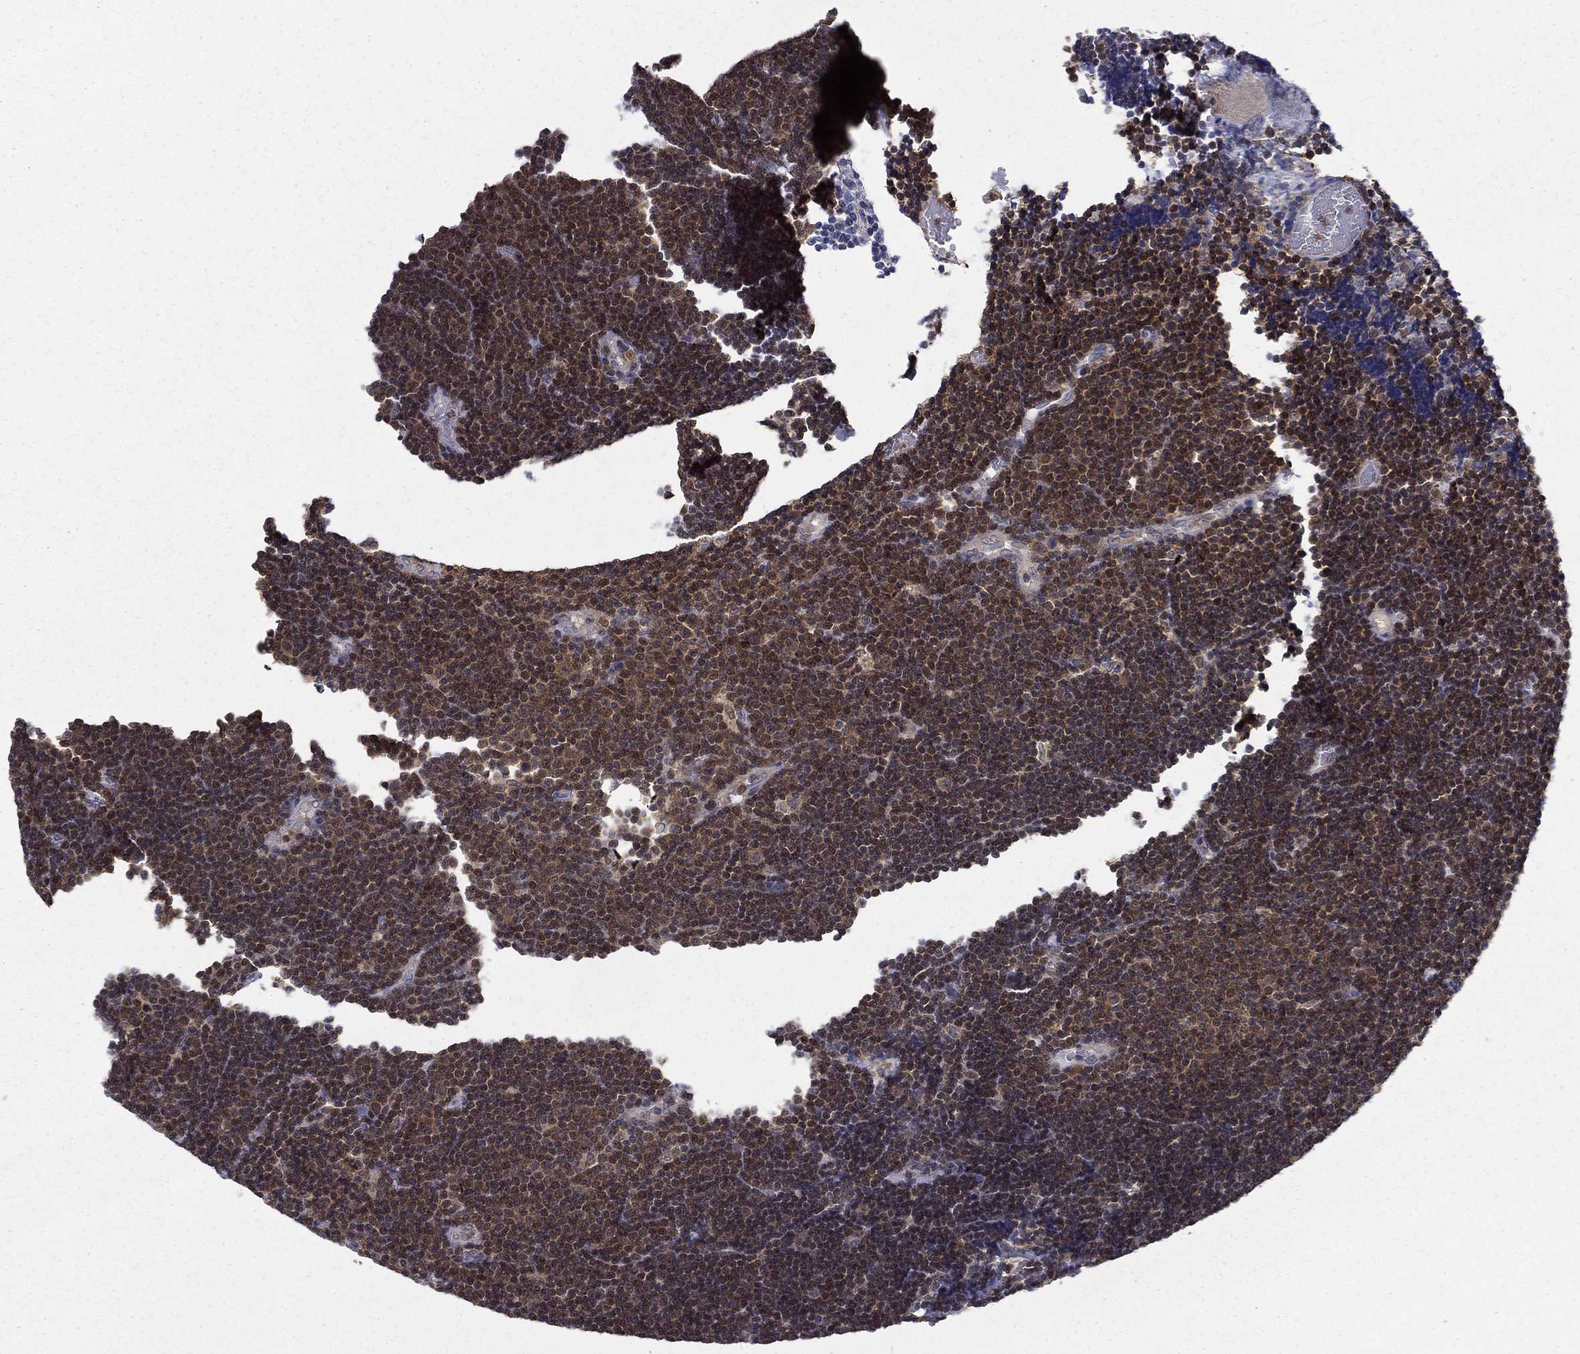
{"staining": {"intensity": "moderate", "quantity": "25%-75%", "location": "cytoplasmic/membranous,nuclear"}, "tissue": "lymphoma", "cell_type": "Tumor cells", "image_type": "cancer", "snomed": [{"axis": "morphology", "description": "Malignant lymphoma, non-Hodgkin's type, Low grade"}, {"axis": "topography", "description": "Brain"}], "caption": "Tumor cells show medium levels of moderate cytoplasmic/membranous and nuclear expression in approximately 25%-75% of cells in human low-grade malignant lymphoma, non-Hodgkin's type. The protein is shown in brown color, while the nuclei are stained blue.", "gene": "NIT2", "patient": {"sex": "female", "age": 66}}